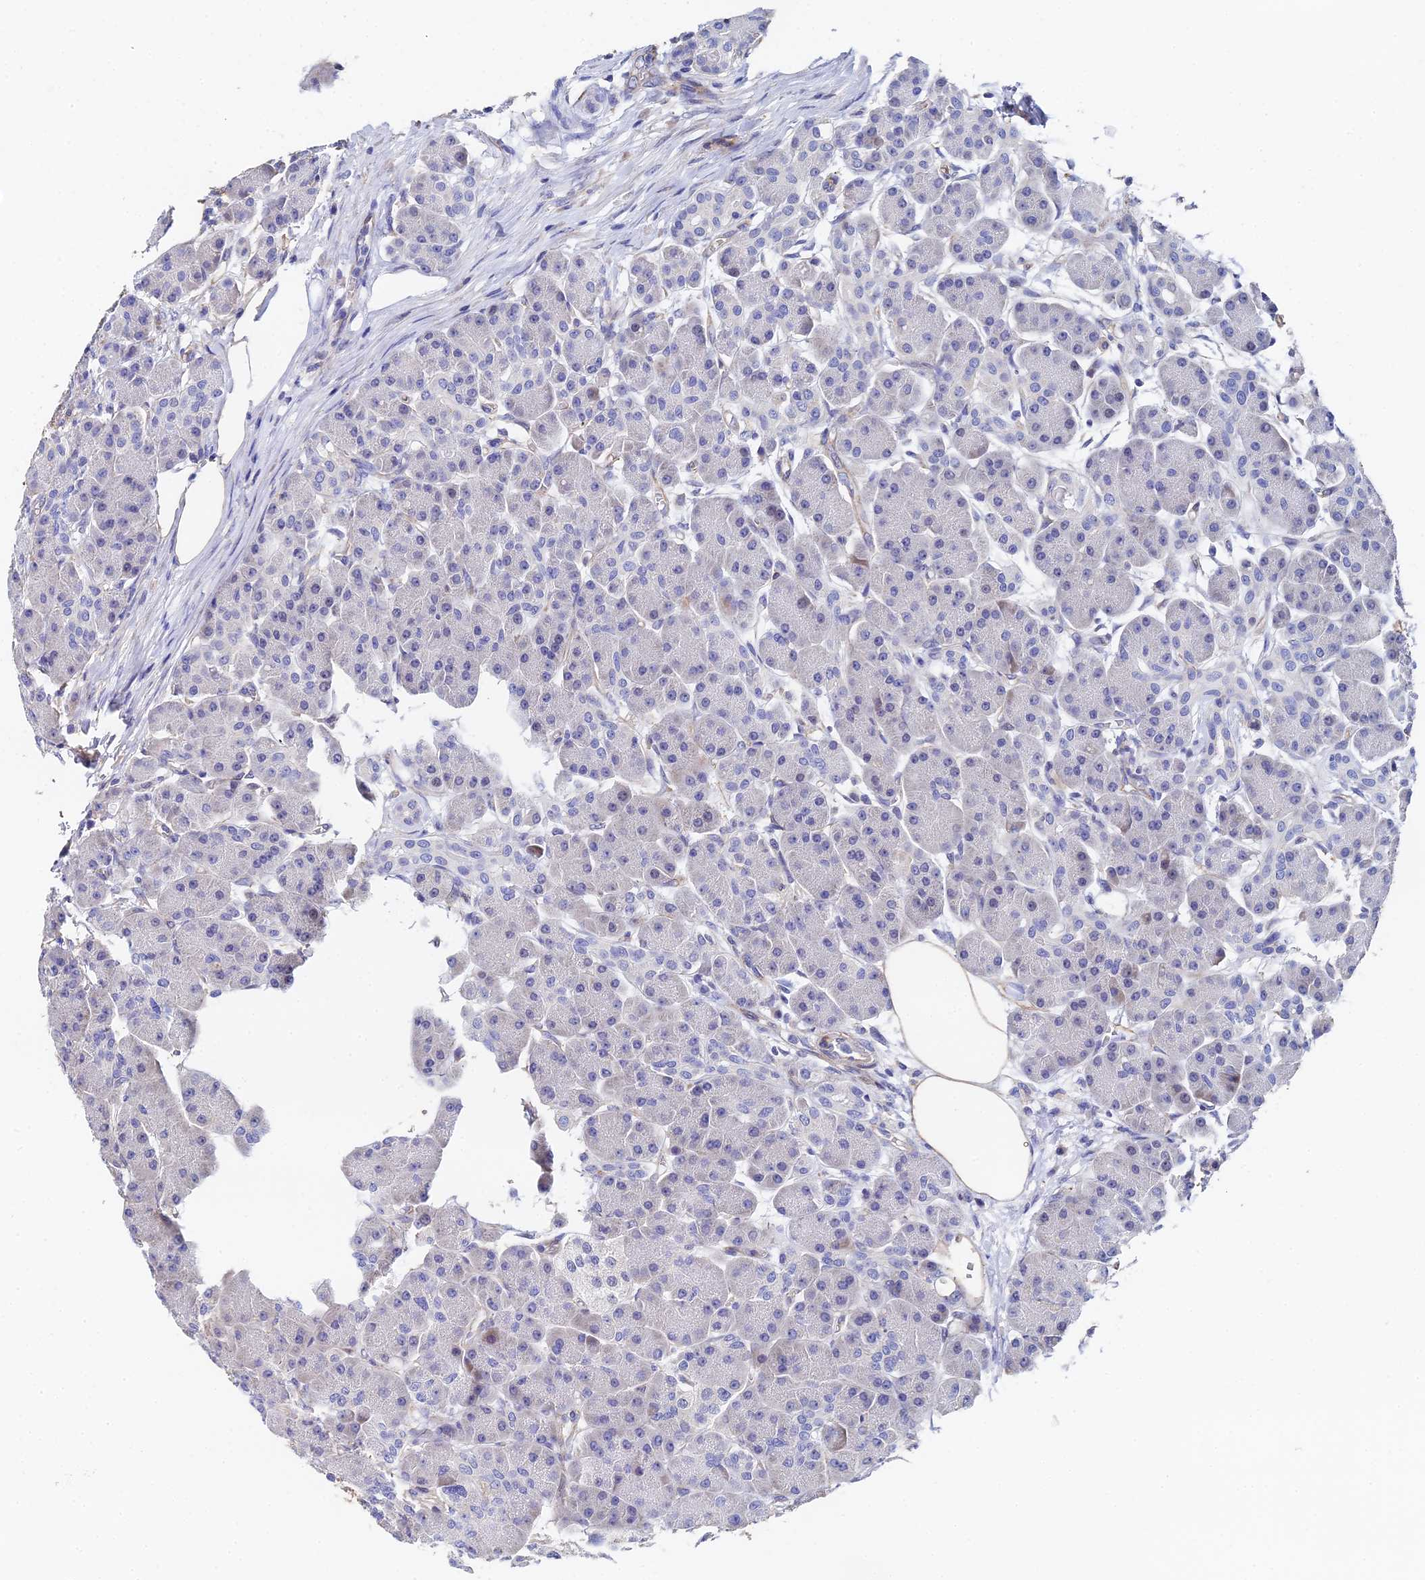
{"staining": {"intensity": "strong", "quantity": "<25%", "location": "cytoplasmic/membranous"}, "tissue": "pancreas", "cell_type": "Exocrine glandular cells", "image_type": "normal", "snomed": [{"axis": "morphology", "description": "Normal tissue, NOS"}, {"axis": "topography", "description": "Pancreas"}], "caption": "Exocrine glandular cells demonstrate medium levels of strong cytoplasmic/membranous expression in approximately <25% of cells in benign pancreas. Nuclei are stained in blue.", "gene": "ENSG00000268674", "patient": {"sex": "male", "age": 63}}